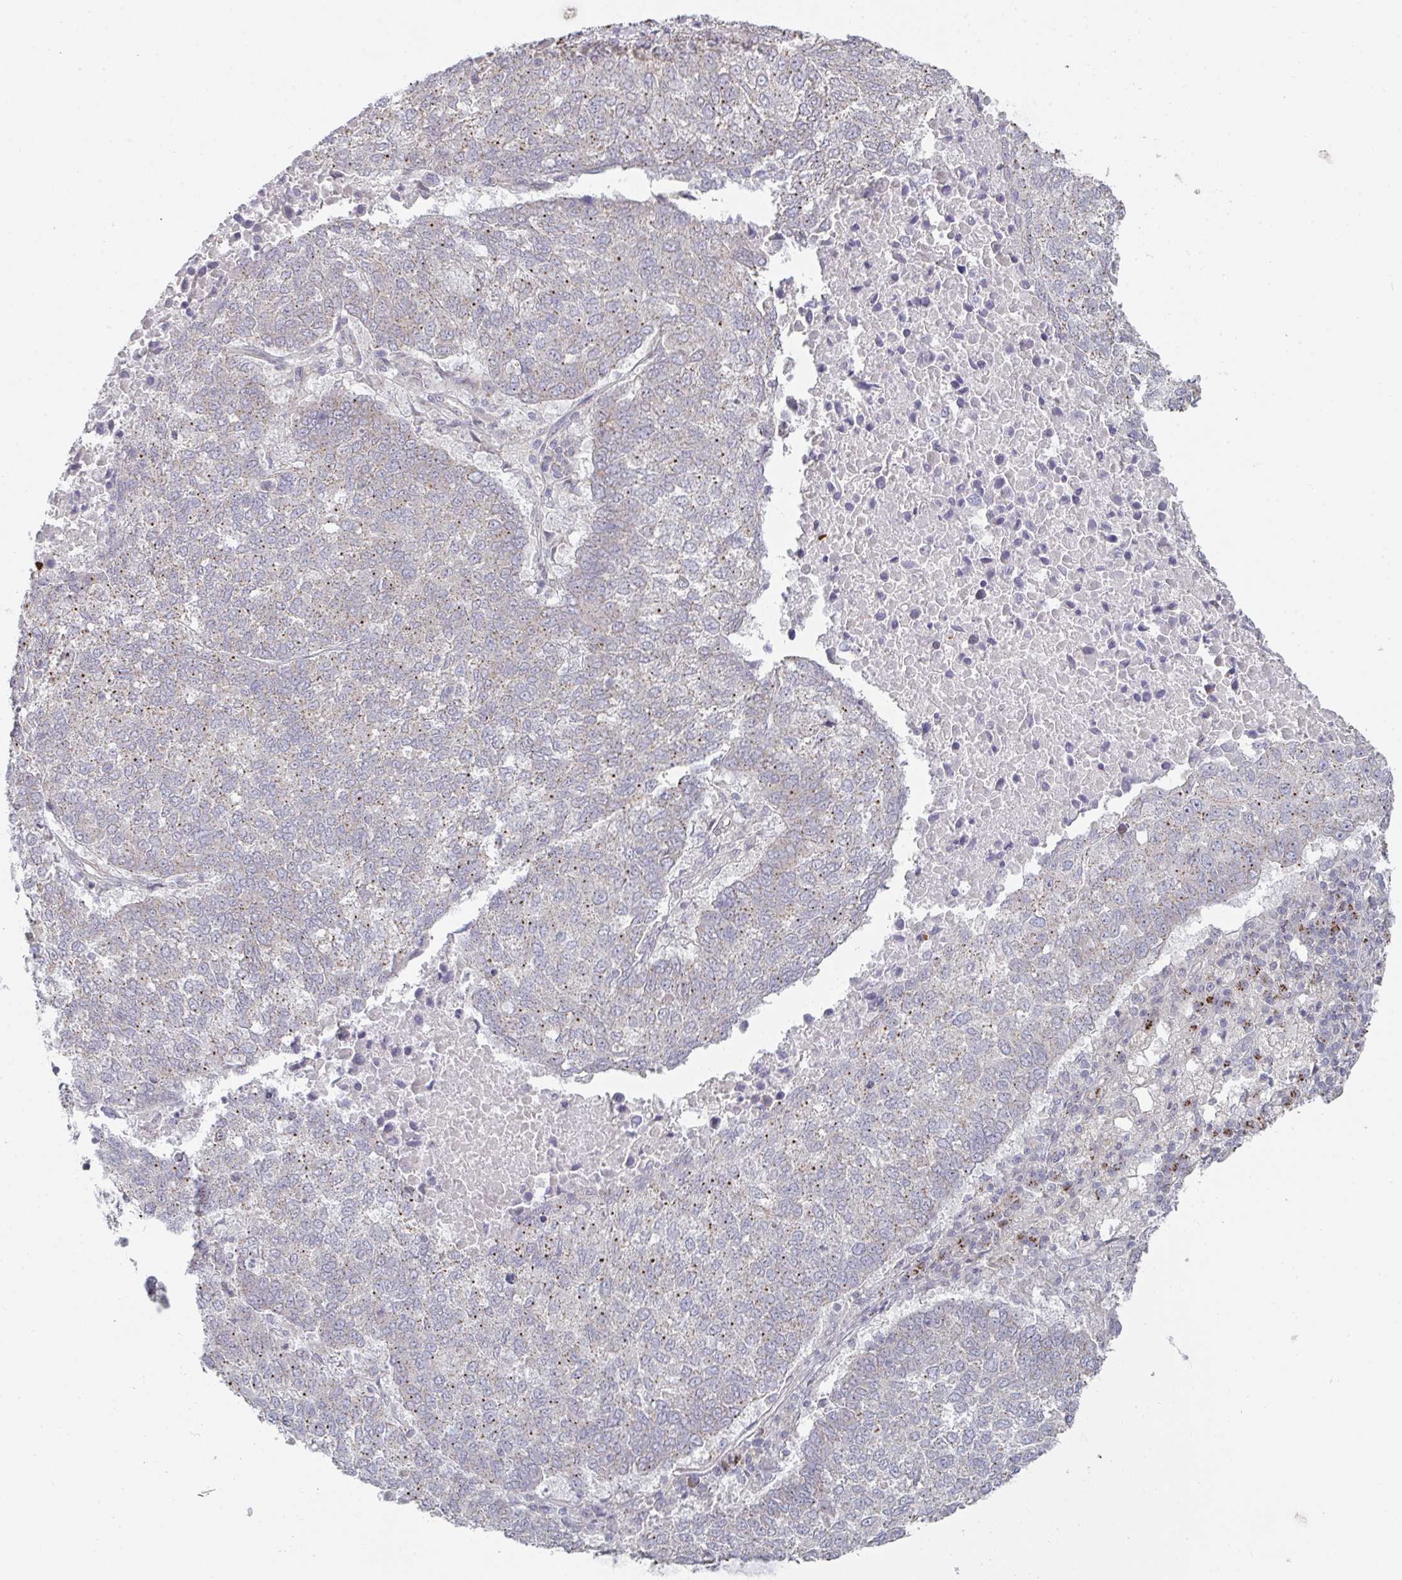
{"staining": {"intensity": "moderate", "quantity": "25%-75%", "location": "cytoplasmic/membranous"}, "tissue": "lung cancer", "cell_type": "Tumor cells", "image_type": "cancer", "snomed": [{"axis": "morphology", "description": "Squamous cell carcinoma, NOS"}, {"axis": "topography", "description": "Lung"}], "caption": "Protein staining shows moderate cytoplasmic/membranous staining in approximately 25%-75% of tumor cells in squamous cell carcinoma (lung).", "gene": "ZNF526", "patient": {"sex": "male", "age": 73}}